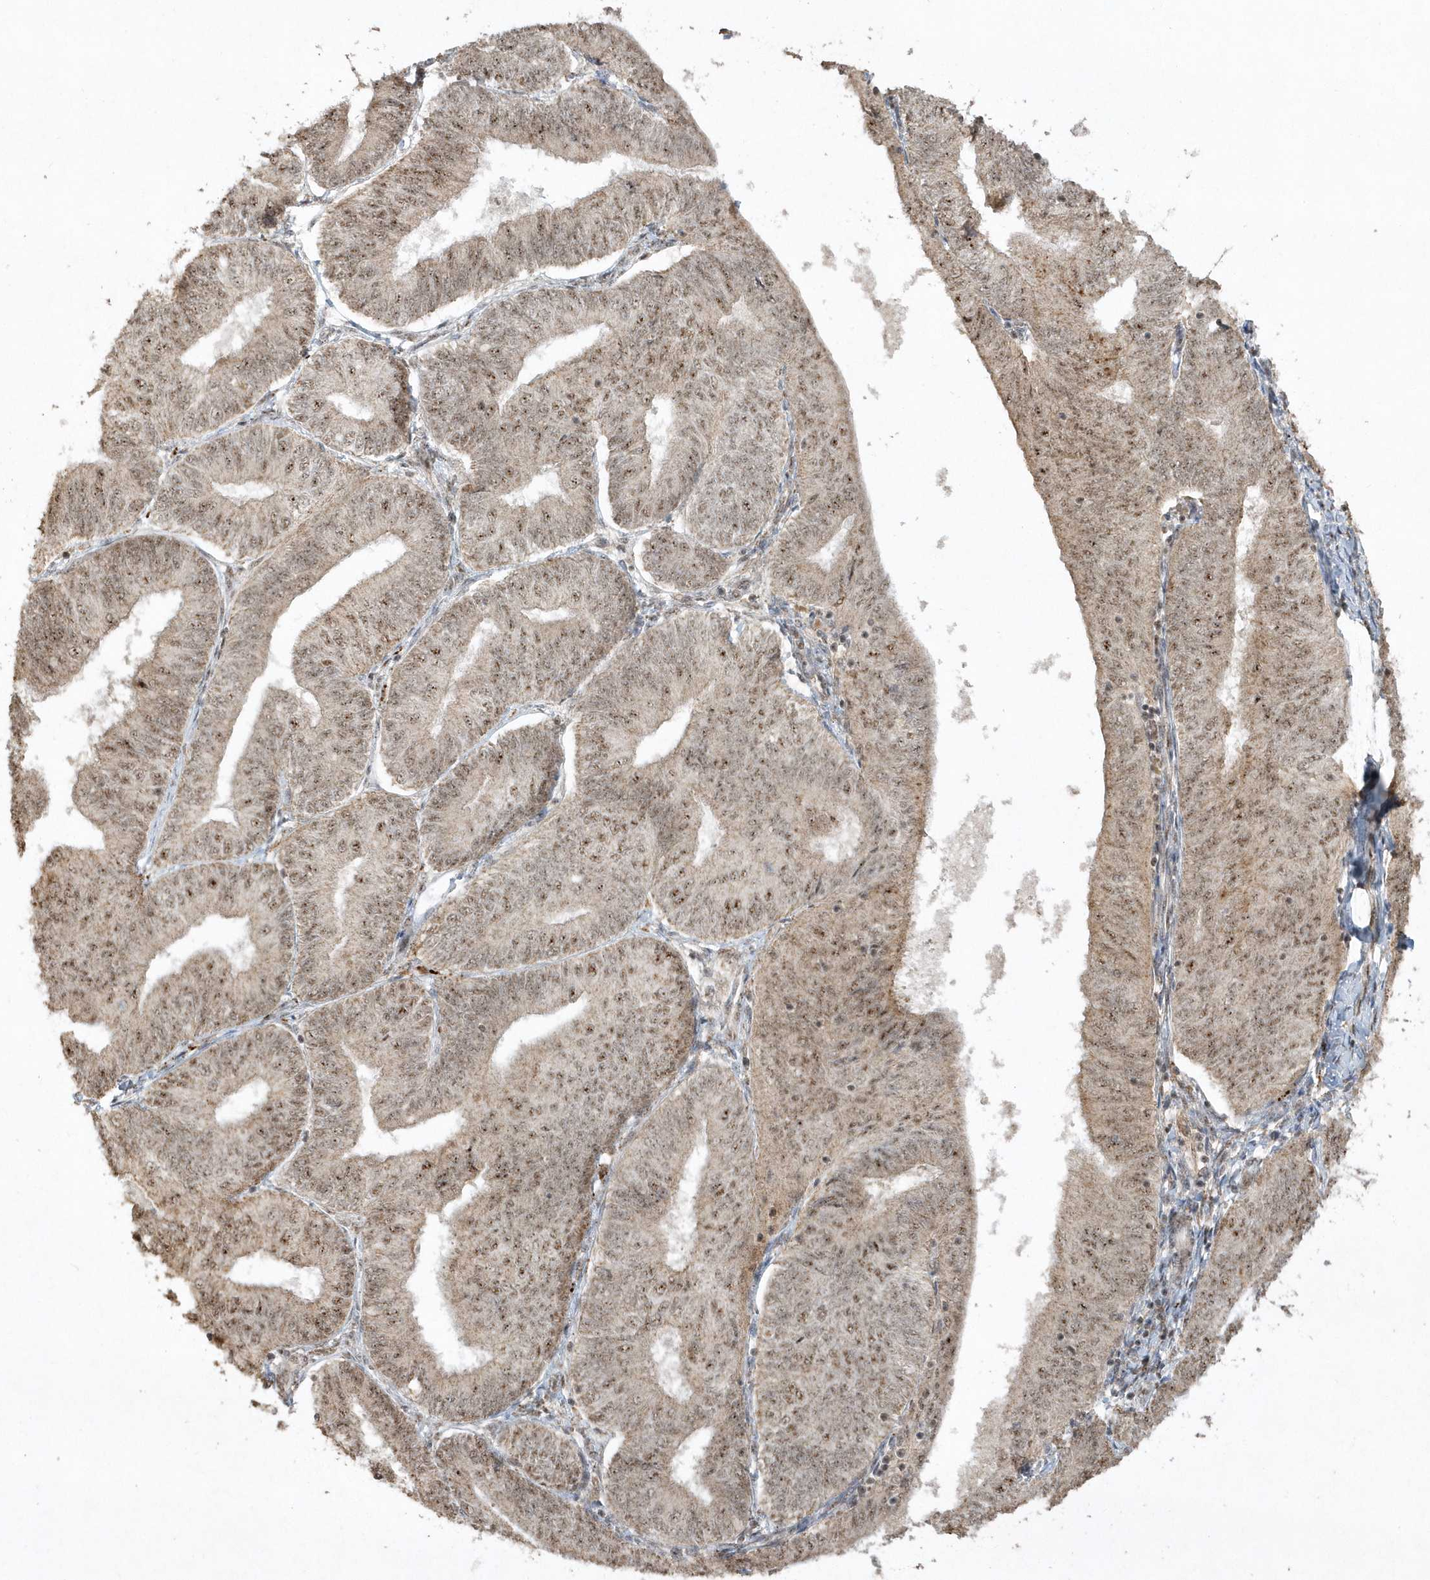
{"staining": {"intensity": "moderate", "quantity": ">75%", "location": "nuclear"}, "tissue": "endometrial cancer", "cell_type": "Tumor cells", "image_type": "cancer", "snomed": [{"axis": "morphology", "description": "Adenocarcinoma, NOS"}, {"axis": "topography", "description": "Endometrium"}], "caption": "This photomicrograph reveals immunohistochemistry staining of human endometrial cancer (adenocarcinoma), with medium moderate nuclear staining in about >75% of tumor cells.", "gene": "POLR3B", "patient": {"sex": "female", "age": 58}}